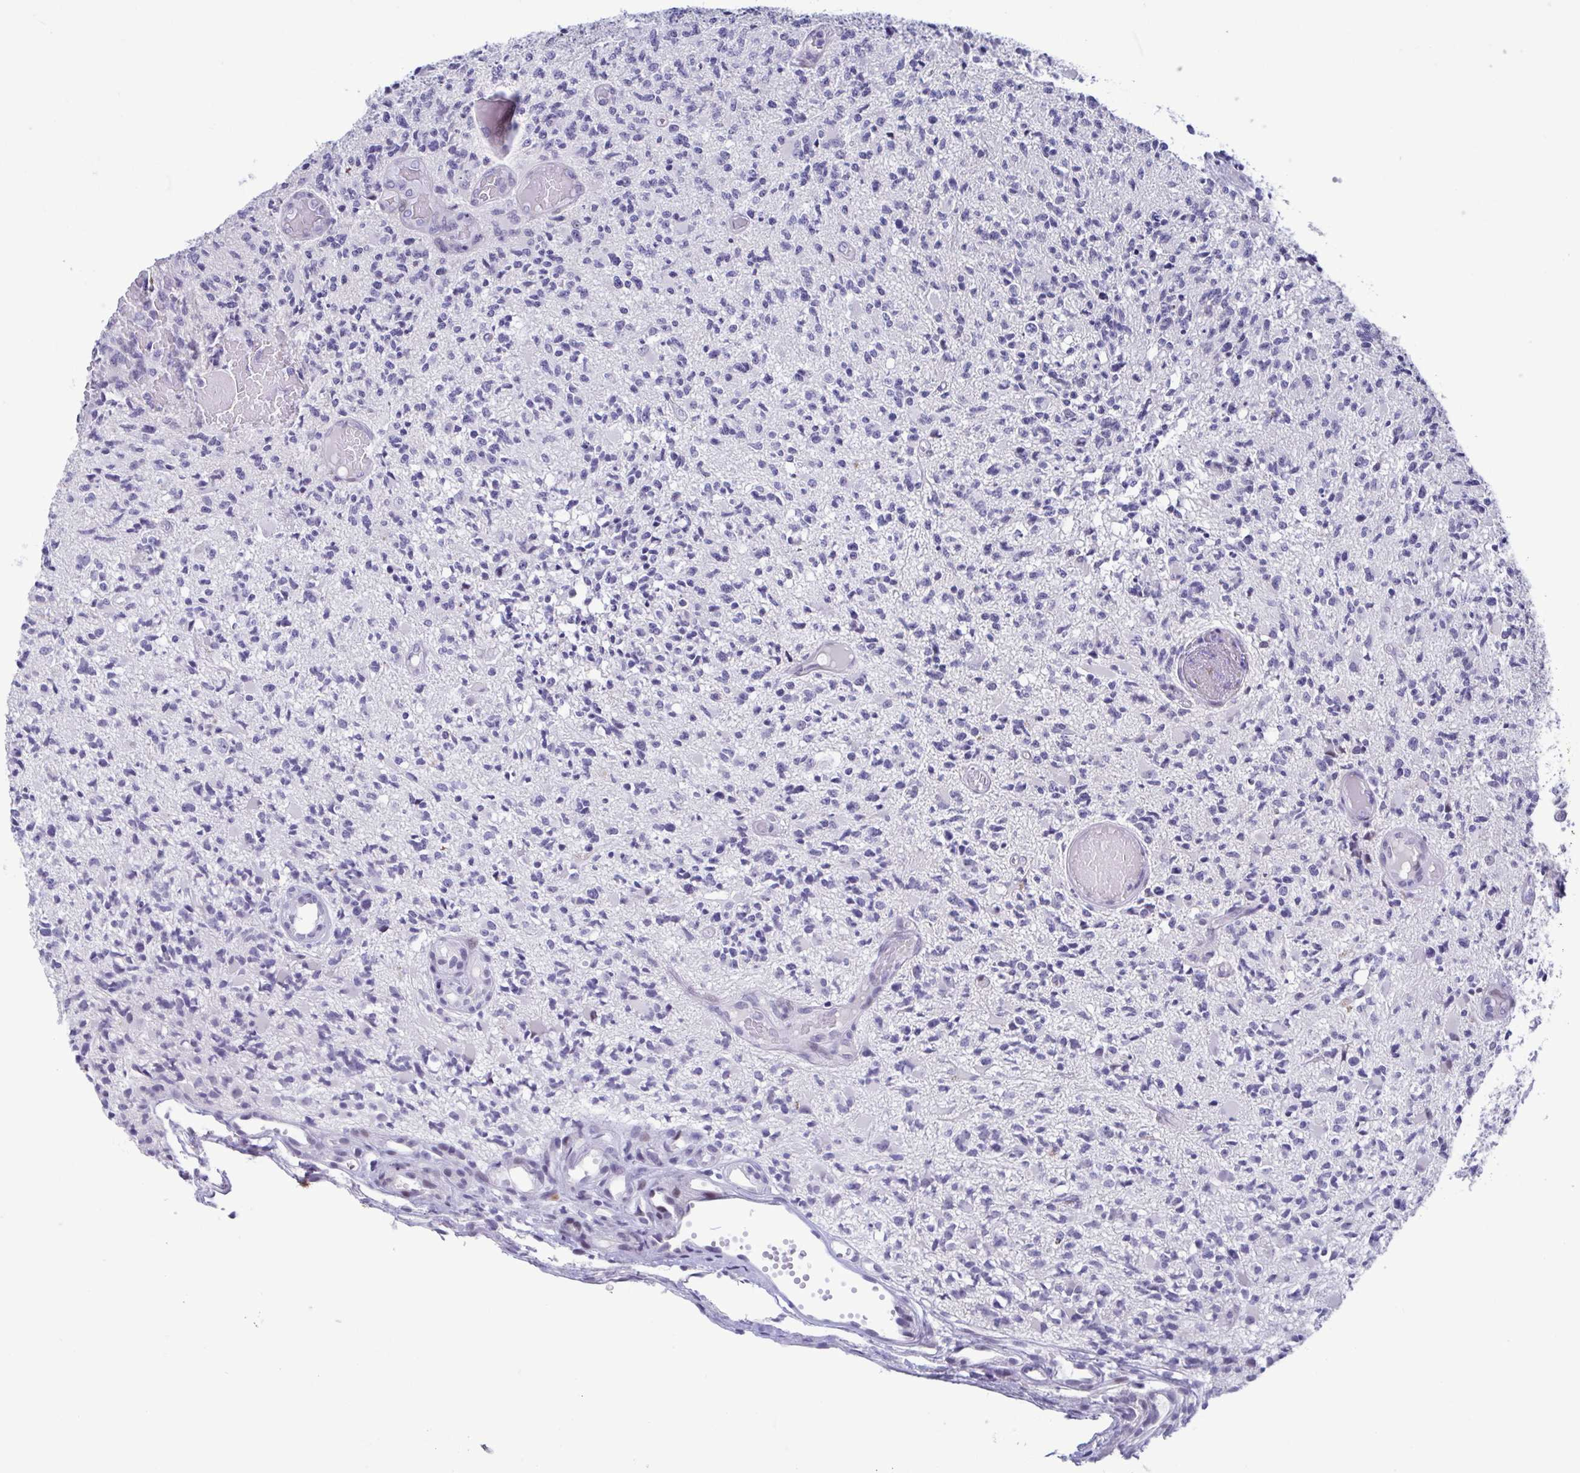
{"staining": {"intensity": "negative", "quantity": "none", "location": "none"}, "tissue": "glioma", "cell_type": "Tumor cells", "image_type": "cancer", "snomed": [{"axis": "morphology", "description": "Glioma, malignant, High grade"}, {"axis": "topography", "description": "Brain"}], "caption": "This is an immunohistochemistry (IHC) image of glioma. There is no positivity in tumor cells.", "gene": "PERM1", "patient": {"sex": "female", "age": 63}}